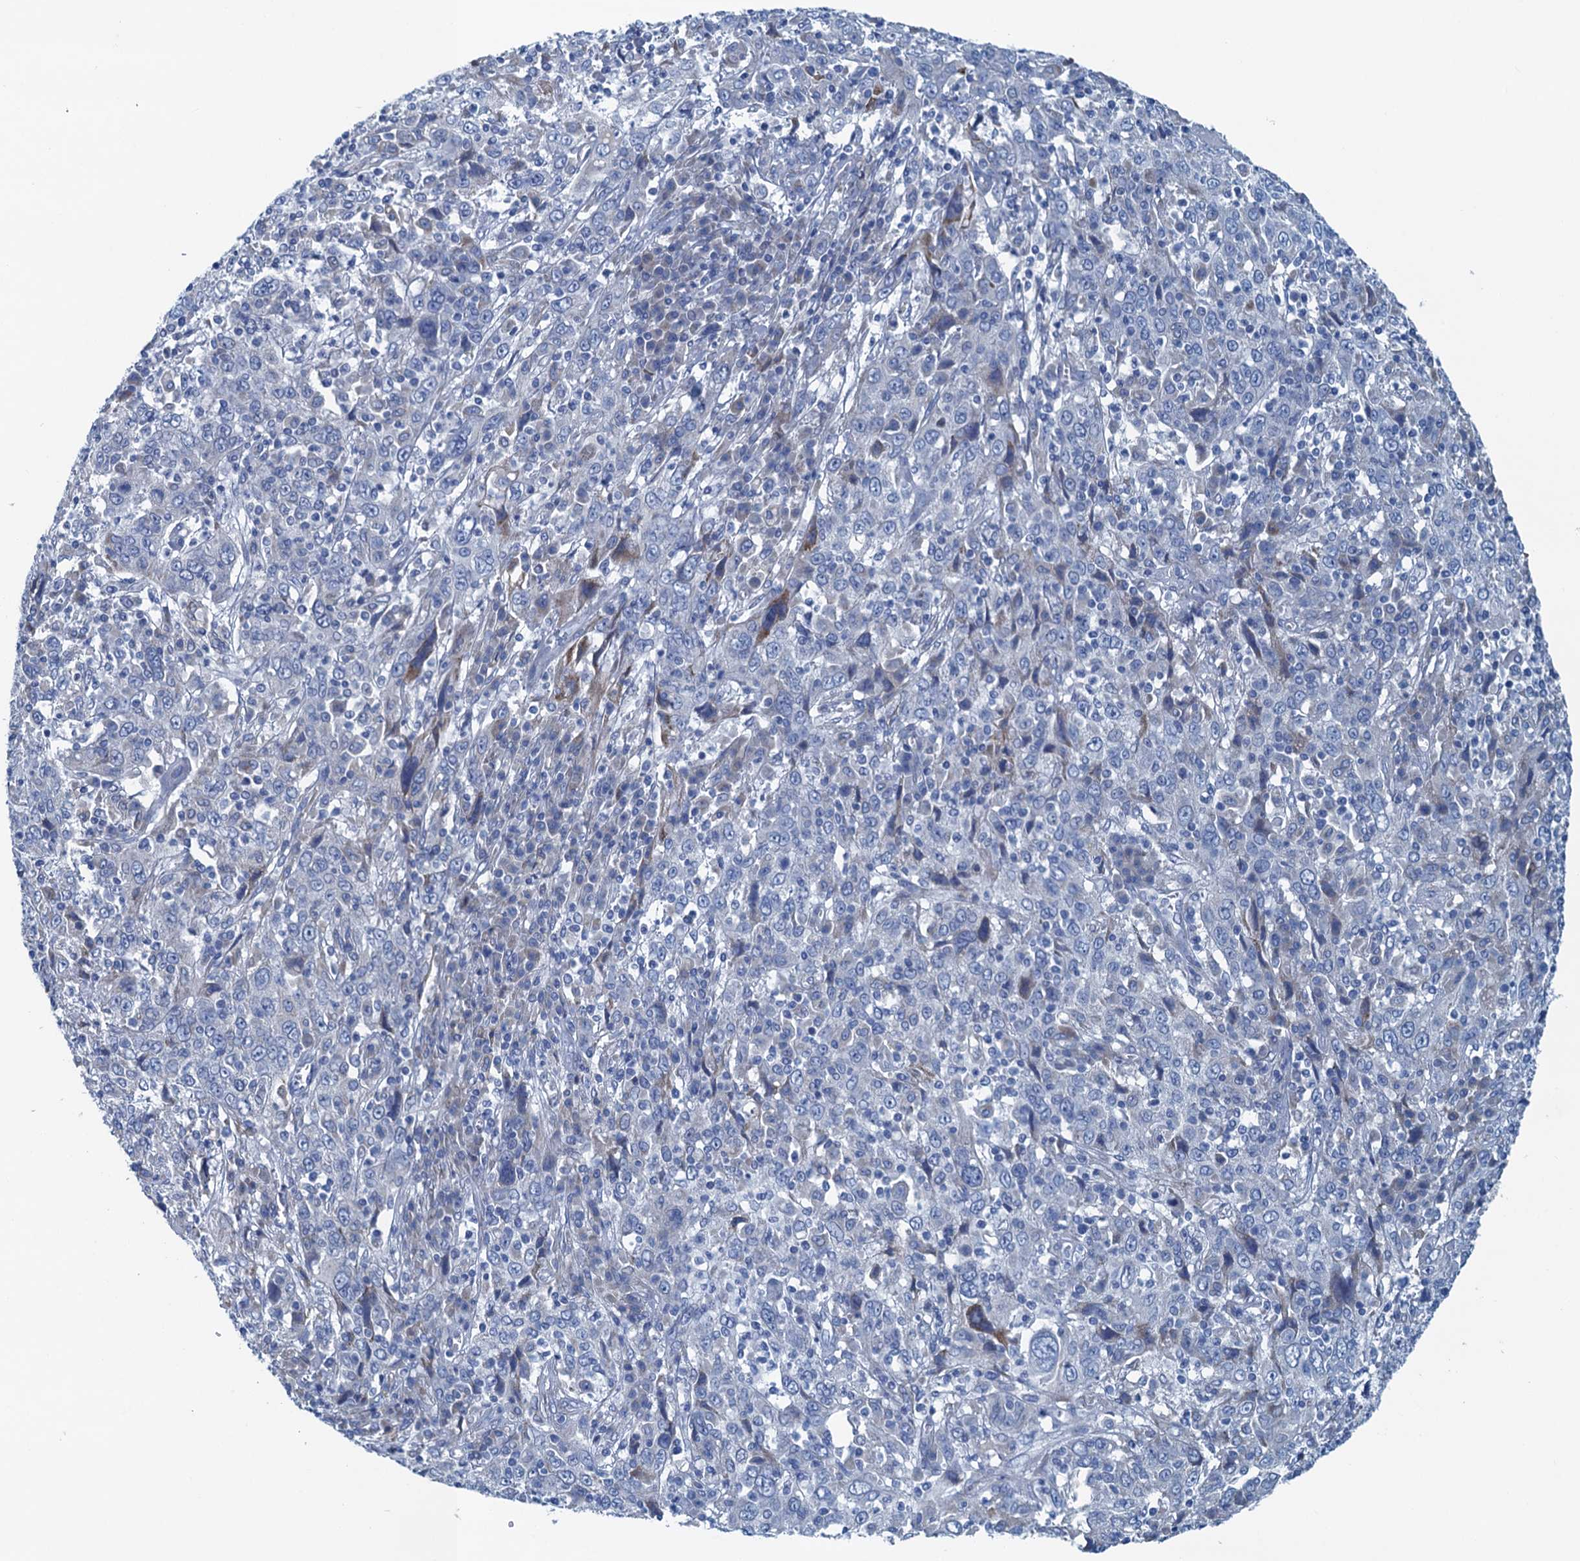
{"staining": {"intensity": "negative", "quantity": "none", "location": "none"}, "tissue": "cervical cancer", "cell_type": "Tumor cells", "image_type": "cancer", "snomed": [{"axis": "morphology", "description": "Squamous cell carcinoma, NOS"}, {"axis": "topography", "description": "Cervix"}], "caption": "DAB (3,3'-diaminobenzidine) immunohistochemical staining of cervical cancer (squamous cell carcinoma) displays no significant positivity in tumor cells.", "gene": "C10orf88", "patient": {"sex": "female", "age": 46}}